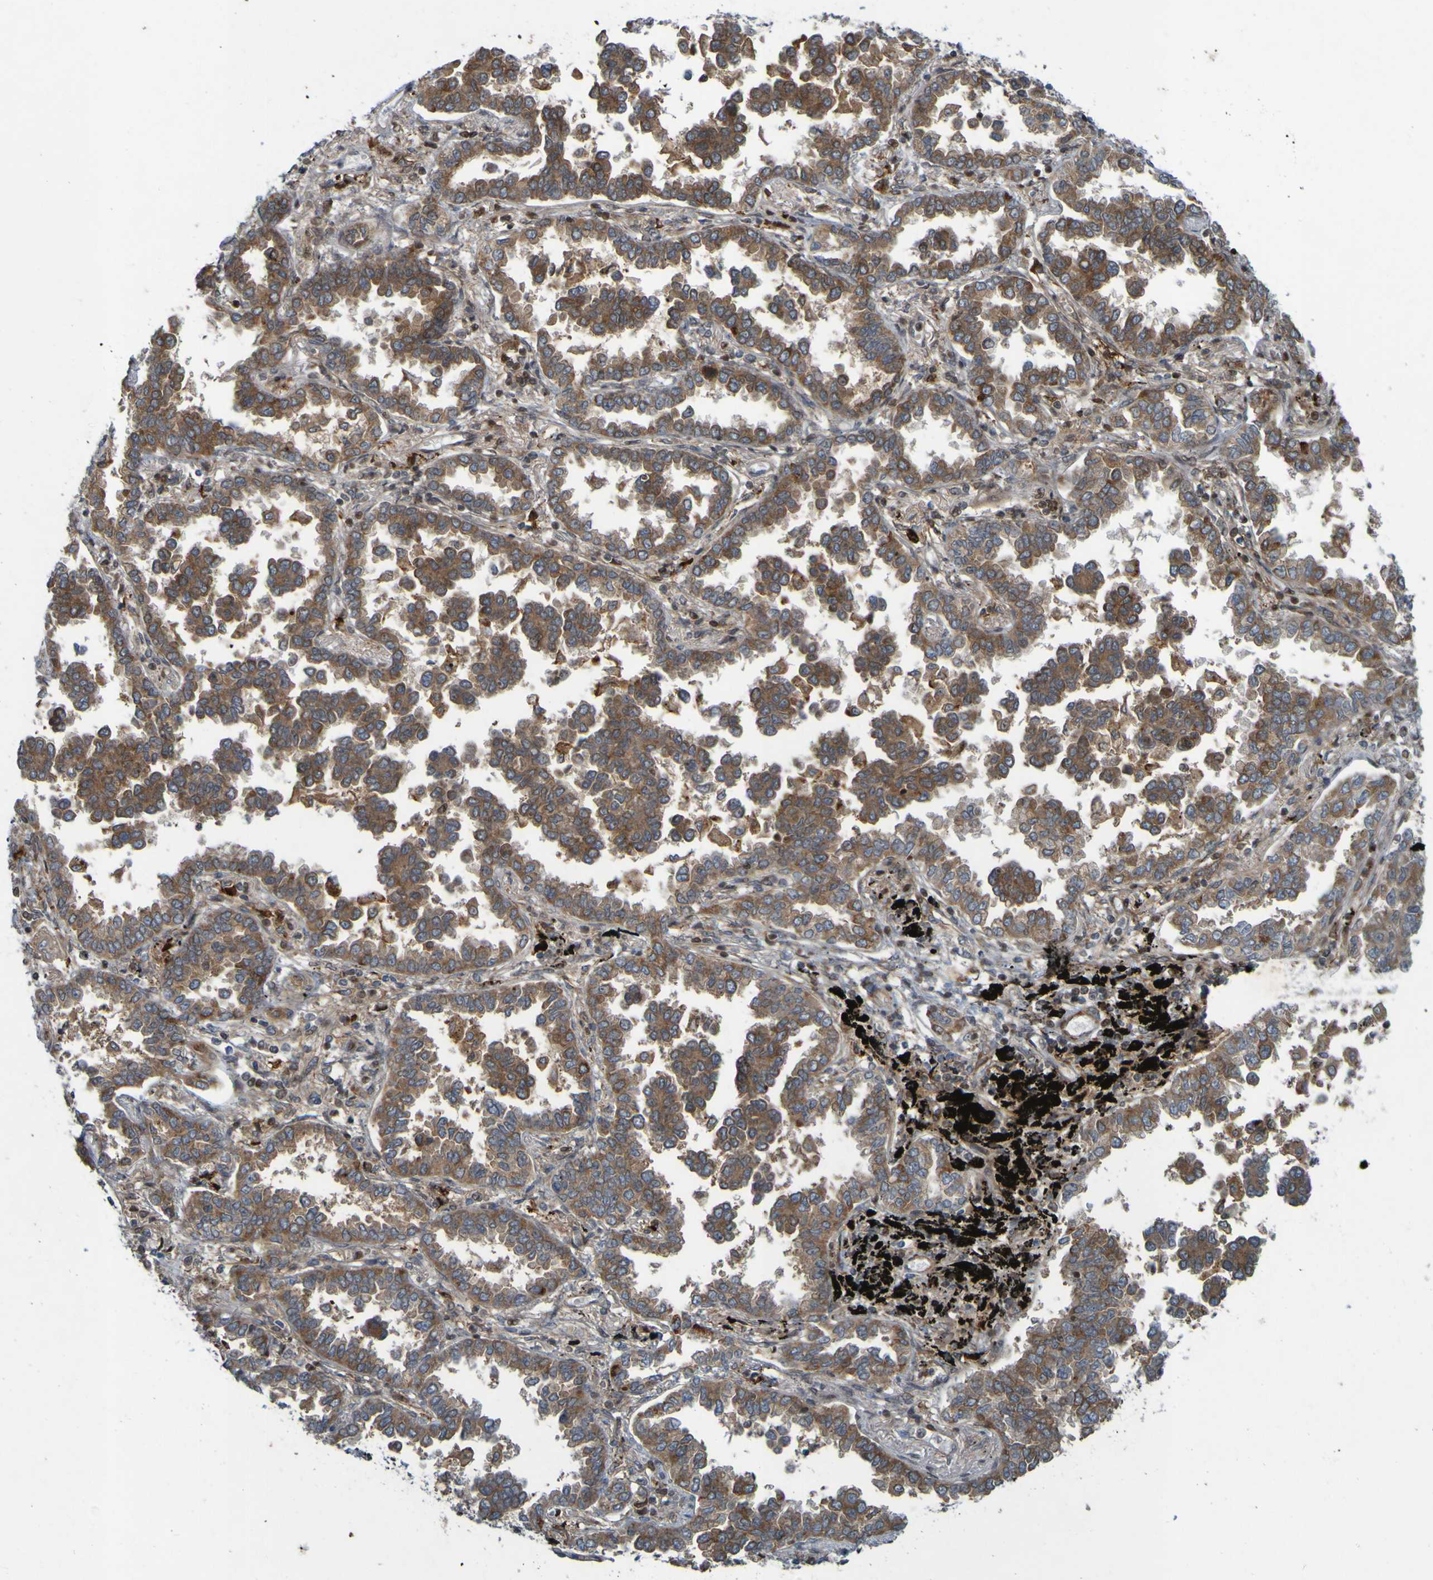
{"staining": {"intensity": "moderate", "quantity": ">75%", "location": "cytoplasmic/membranous"}, "tissue": "lung cancer", "cell_type": "Tumor cells", "image_type": "cancer", "snomed": [{"axis": "morphology", "description": "Normal tissue, NOS"}, {"axis": "morphology", "description": "Adenocarcinoma, NOS"}, {"axis": "topography", "description": "Lung"}], "caption": "Human lung adenocarcinoma stained with a brown dye exhibits moderate cytoplasmic/membranous positive positivity in approximately >75% of tumor cells.", "gene": "GUCY1A1", "patient": {"sex": "male", "age": 59}}